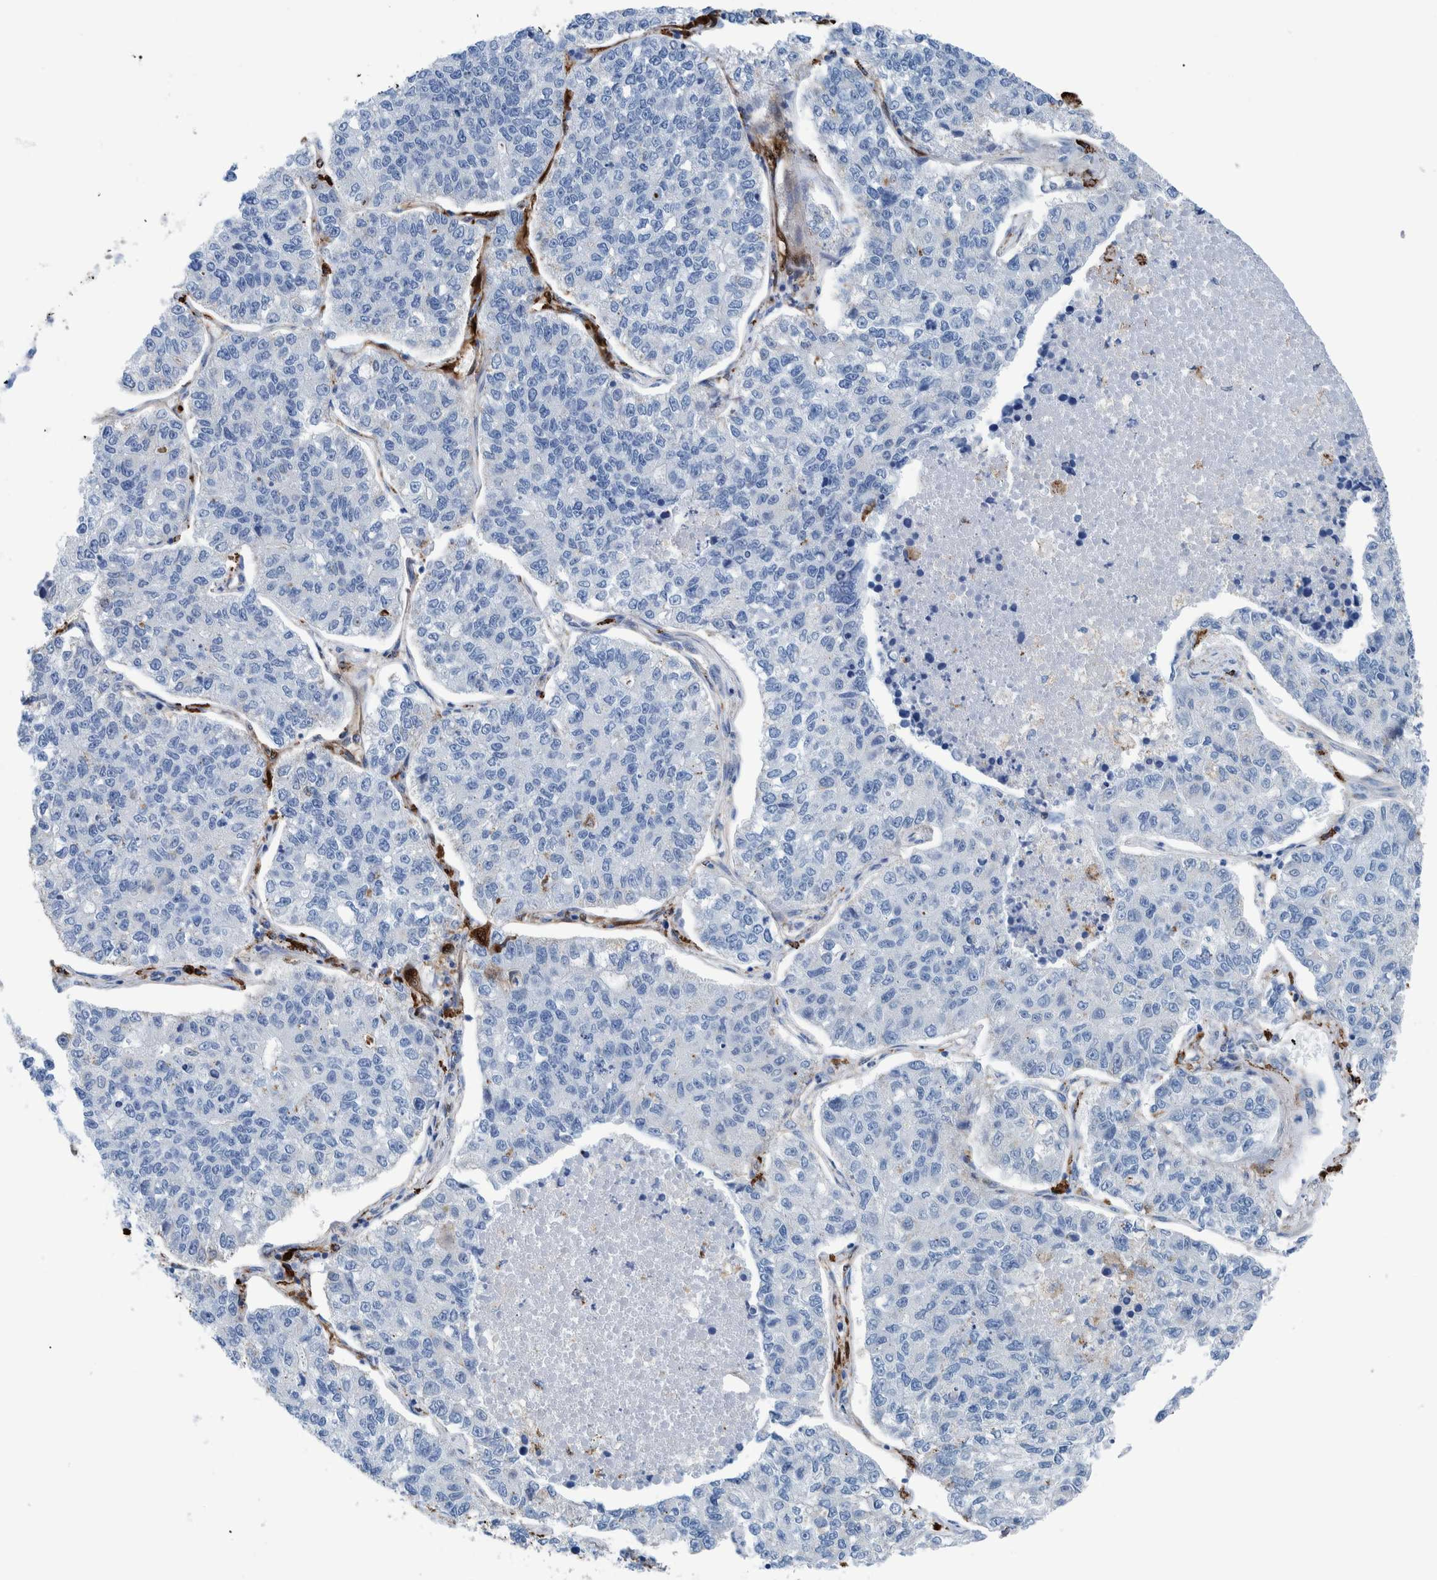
{"staining": {"intensity": "negative", "quantity": "none", "location": "none"}, "tissue": "lung cancer", "cell_type": "Tumor cells", "image_type": "cancer", "snomed": [{"axis": "morphology", "description": "Adenocarcinoma, NOS"}, {"axis": "topography", "description": "Lung"}], "caption": "DAB (3,3'-diaminobenzidine) immunohistochemical staining of human lung adenocarcinoma demonstrates no significant positivity in tumor cells.", "gene": "IDO1", "patient": {"sex": "male", "age": 49}}